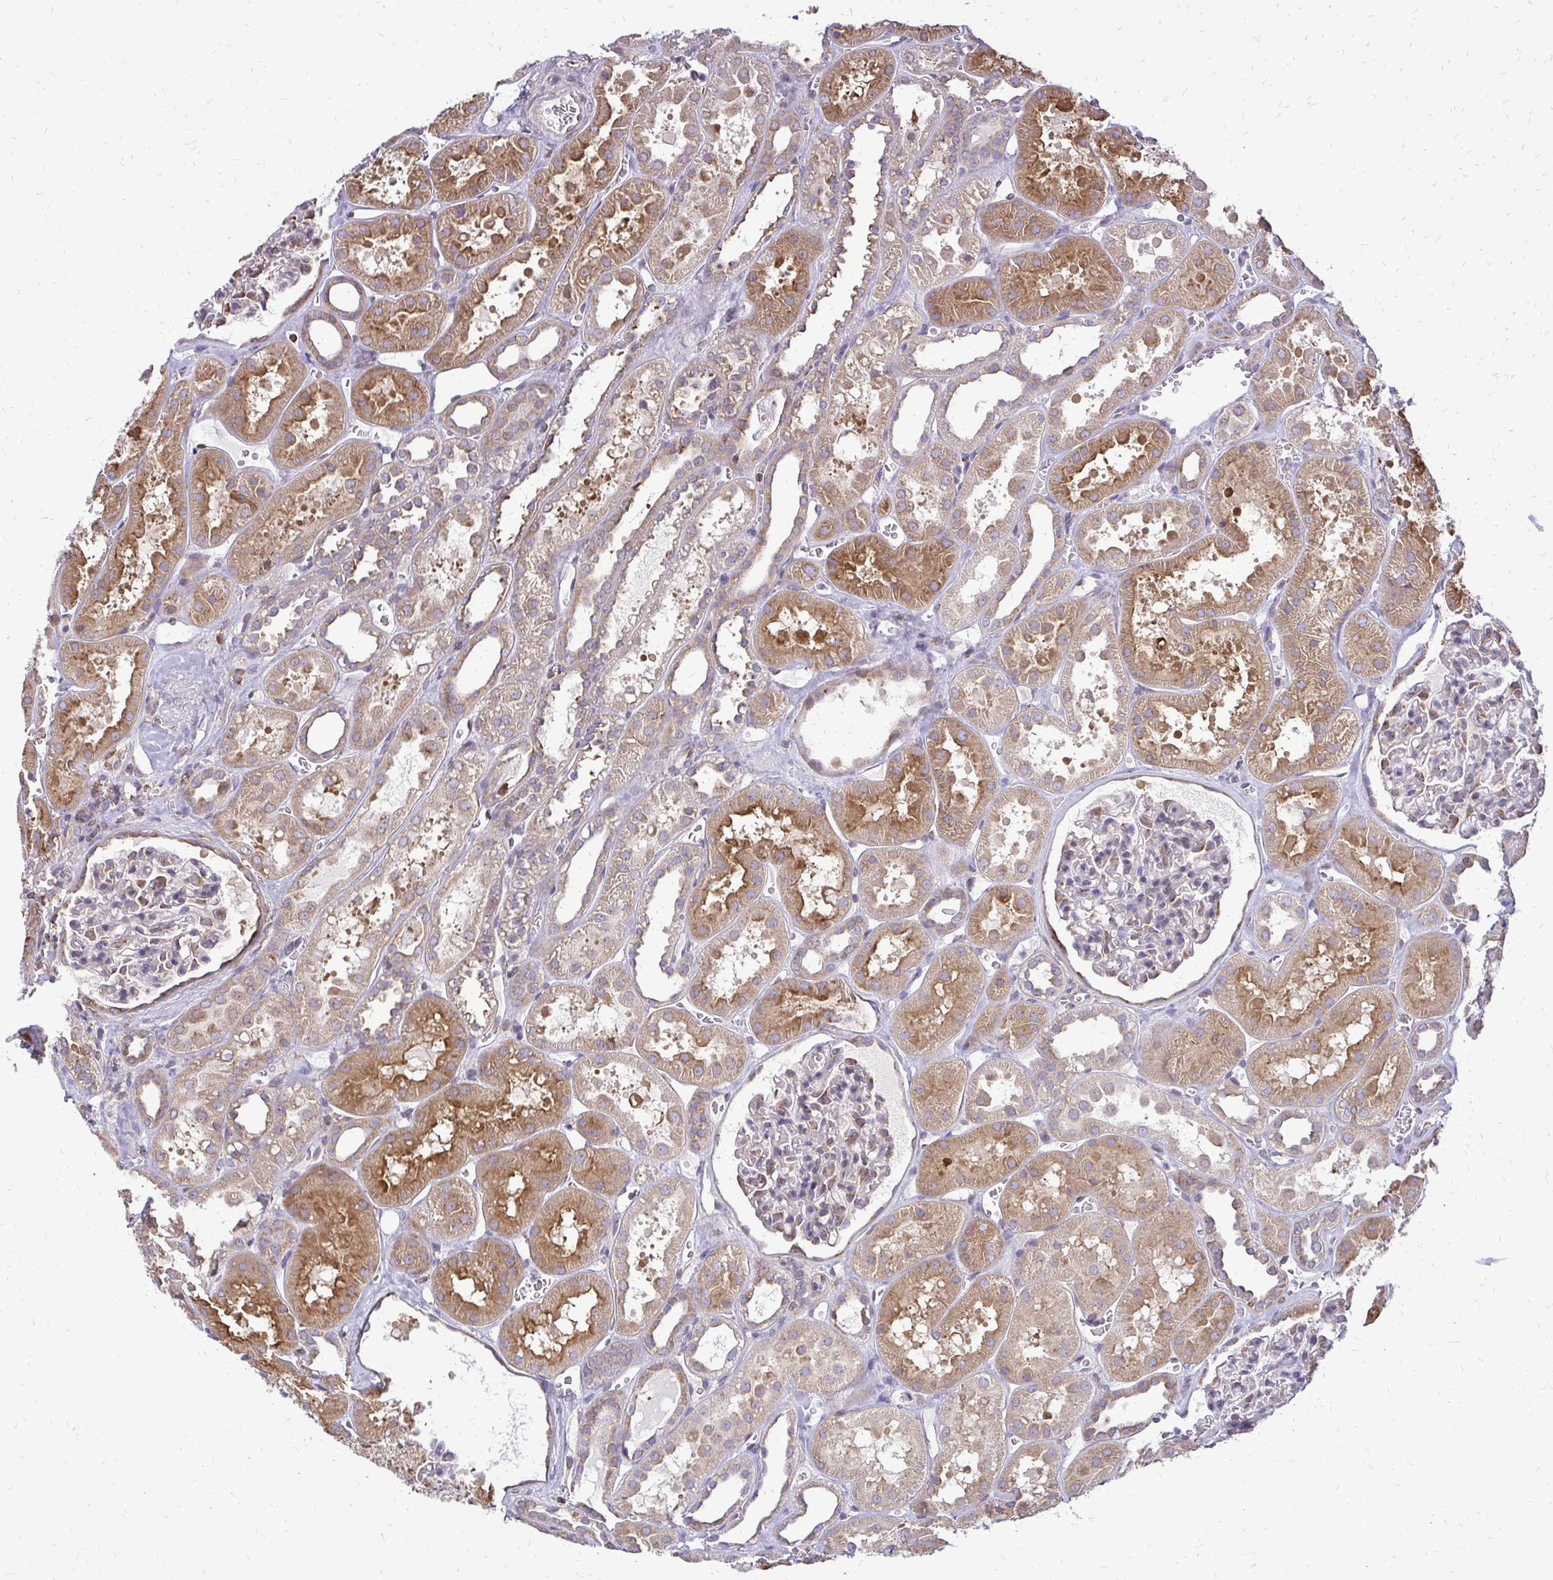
{"staining": {"intensity": "moderate", "quantity": "<25%", "location": "cytoplasmic/membranous"}, "tissue": "kidney", "cell_type": "Cells in glomeruli", "image_type": "normal", "snomed": [{"axis": "morphology", "description": "Normal tissue, NOS"}, {"axis": "topography", "description": "Kidney"}], "caption": "This micrograph demonstrates normal kidney stained with immunohistochemistry to label a protein in brown. The cytoplasmic/membranous of cells in glomeruli show moderate positivity for the protein. Nuclei are counter-stained blue.", "gene": "RPS3", "patient": {"sex": "female", "age": 41}}